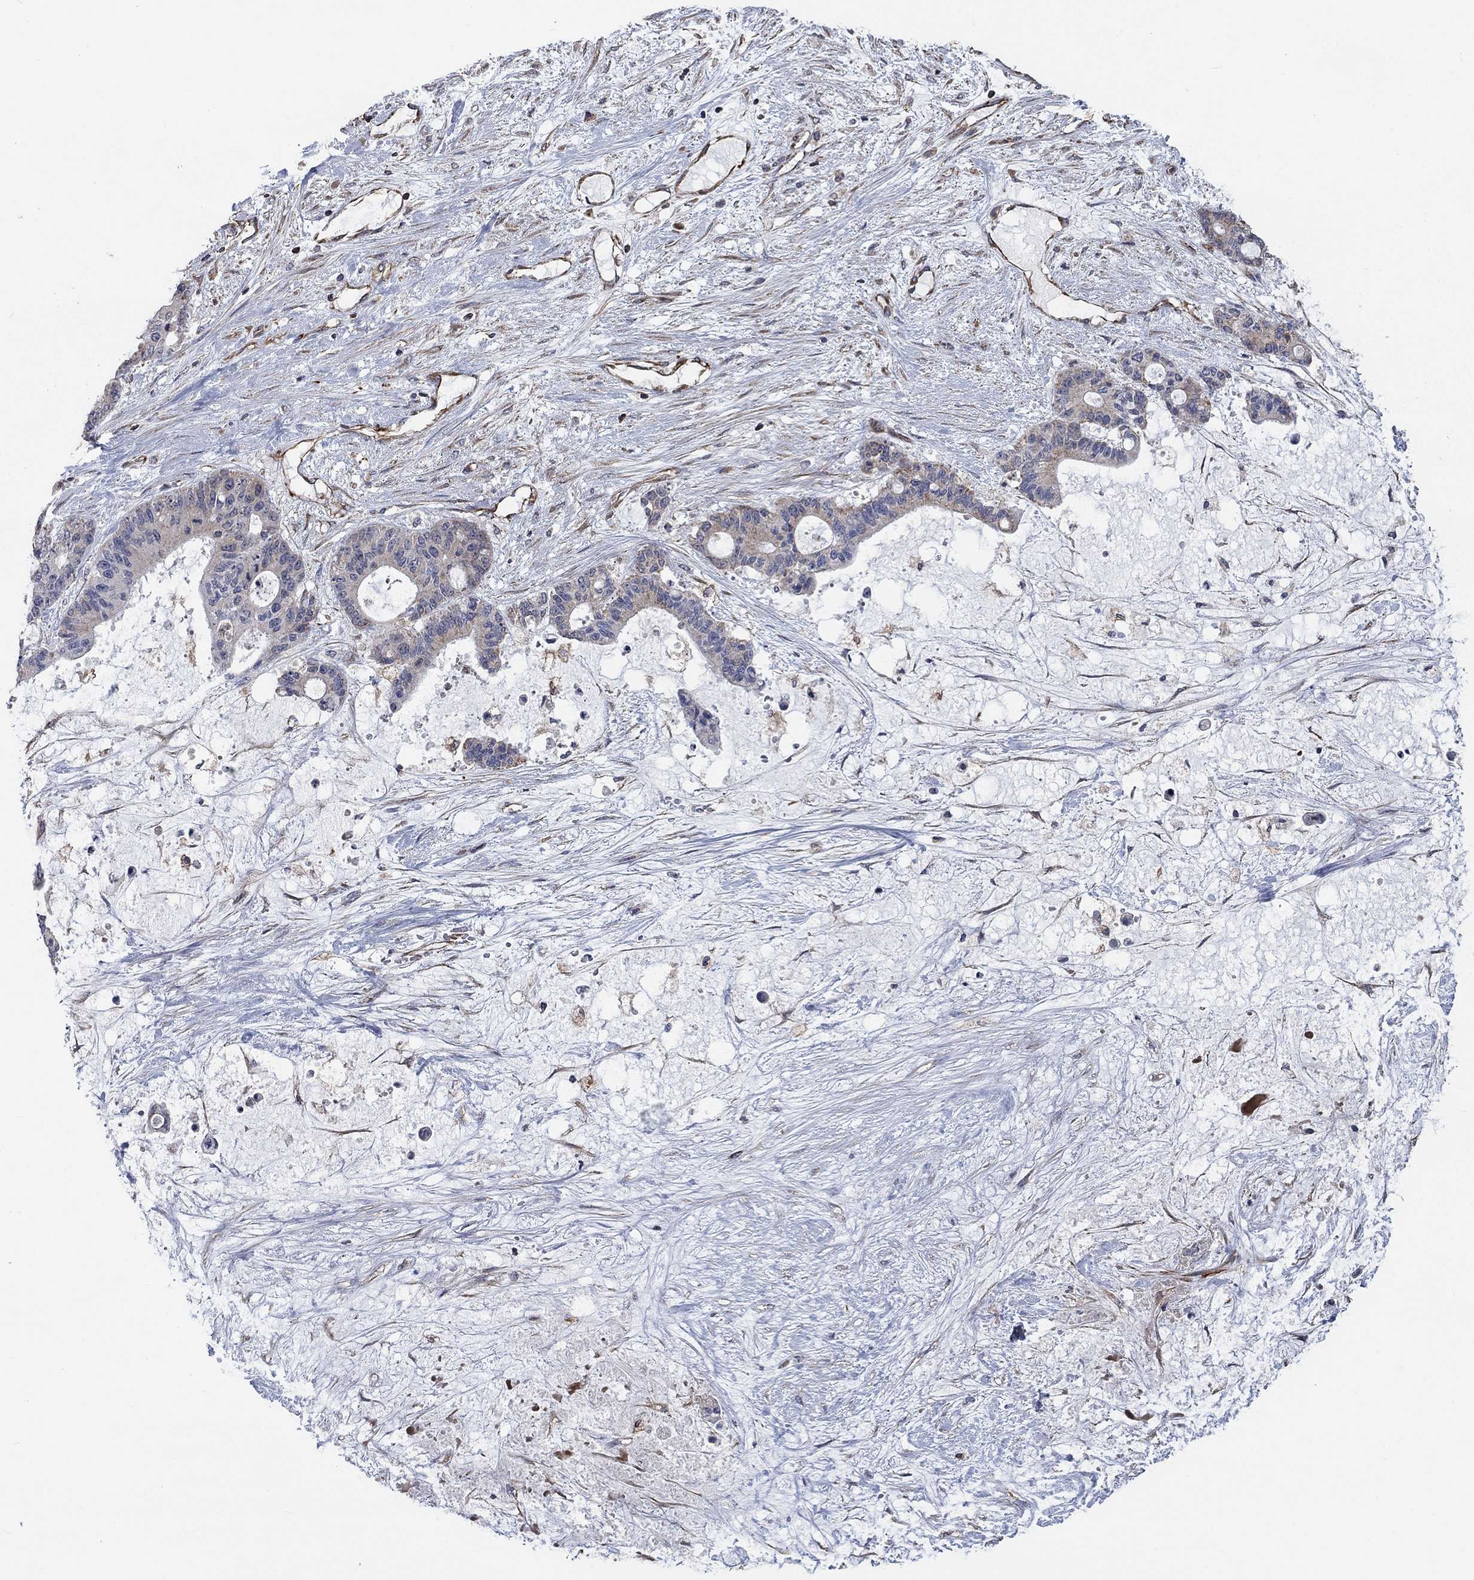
{"staining": {"intensity": "negative", "quantity": "none", "location": "none"}, "tissue": "liver cancer", "cell_type": "Tumor cells", "image_type": "cancer", "snomed": [{"axis": "morphology", "description": "Normal tissue, NOS"}, {"axis": "morphology", "description": "Cholangiocarcinoma"}, {"axis": "topography", "description": "Liver"}, {"axis": "topography", "description": "Peripheral nerve tissue"}], "caption": "Protein analysis of cholangiocarcinoma (liver) demonstrates no significant expression in tumor cells. (Immunohistochemistry, brightfield microscopy, high magnification).", "gene": "NDUFC1", "patient": {"sex": "female", "age": 73}}